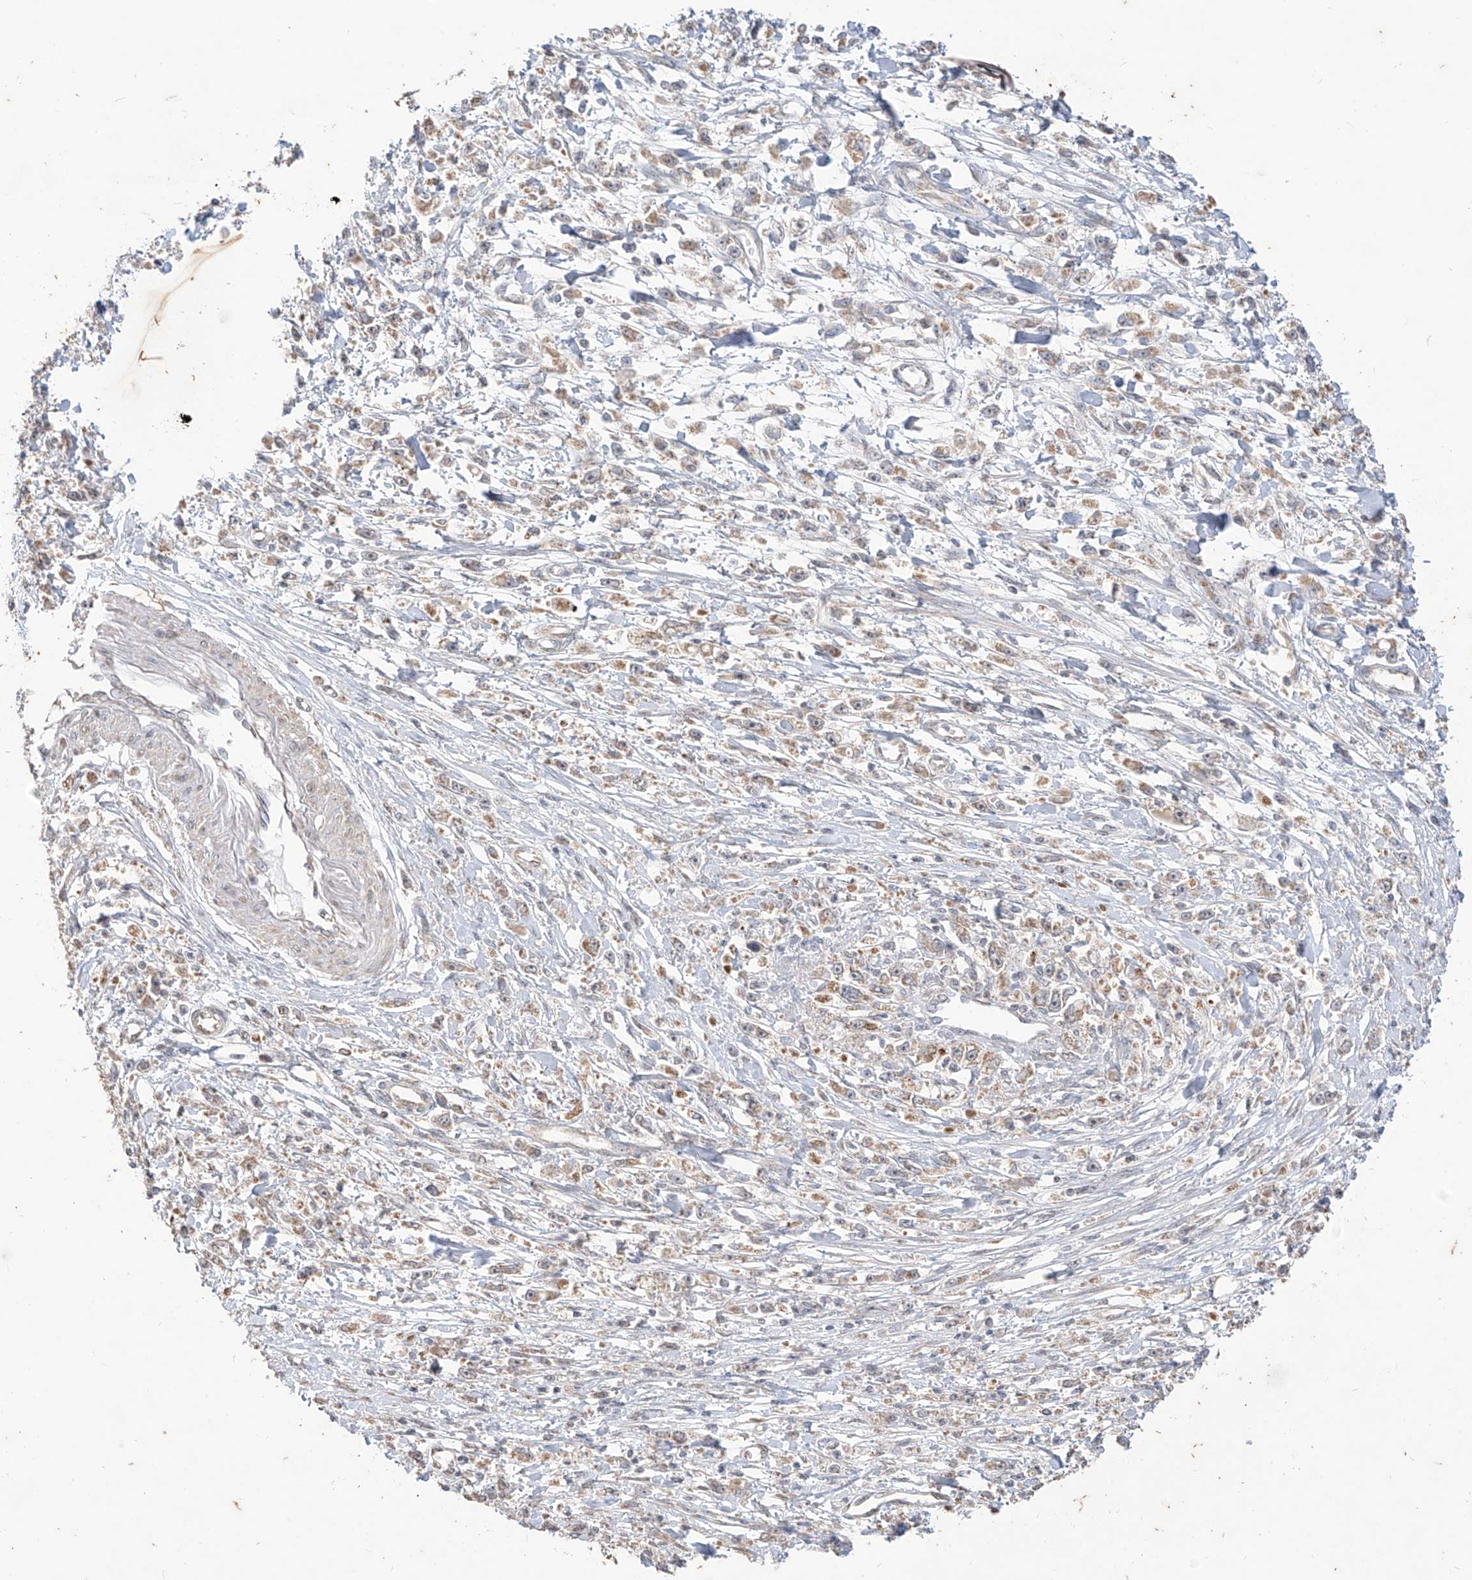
{"staining": {"intensity": "weak", "quantity": "25%-75%", "location": "cytoplasmic/membranous"}, "tissue": "stomach cancer", "cell_type": "Tumor cells", "image_type": "cancer", "snomed": [{"axis": "morphology", "description": "Adenocarcinoma, NOS"}, {"axis": "topography", "description": "Stomach"}], "caption": "There is low levels of weak cytoplasmic/membranous expression in tumor cells of stomach cancer, as demonstrated by immunohistochemical staining (brown color).", "gene": "MTUS2", "patient": {"sex": "female", "age": 59}}